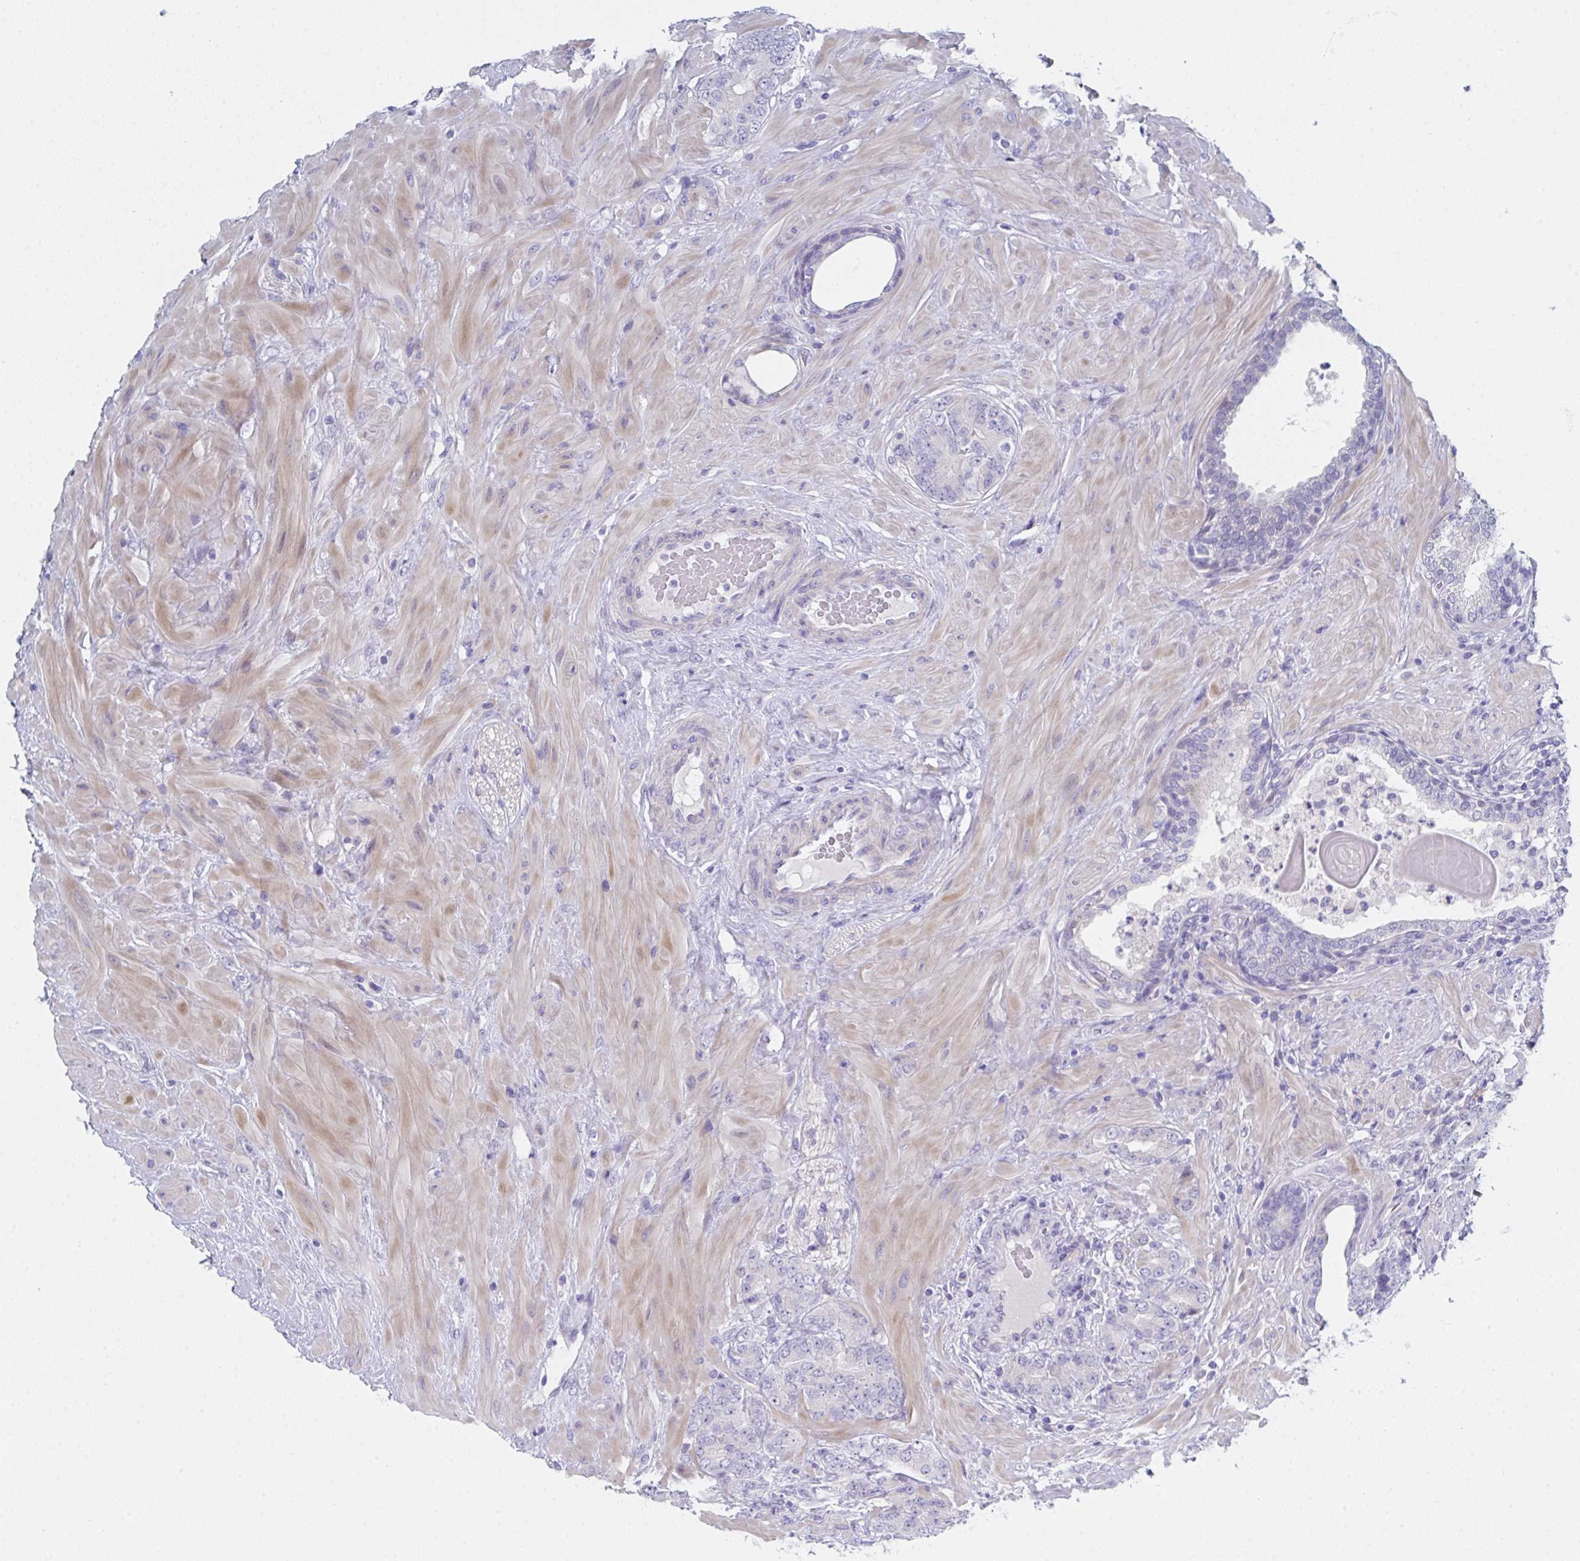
{"staining": {"intensity": "negative", "quantity": "none", "location": "none"}, "tissue": "prostate cancer", "cell_type": "Tumor cells", "image_type": "cancer", "snomed": [{"axis": "morphology", "description": "Adenocarcinoma, High grade"}, {"axis": "topography", "description": "Prostate"}], "caption": "A high-resolution micrograph shows immunohistochemistry staining of prostate cancer, which shows no significant staining in tumor cells.", "gene": "FBXO47", "patient": {"sex": "male", "age": 62}}